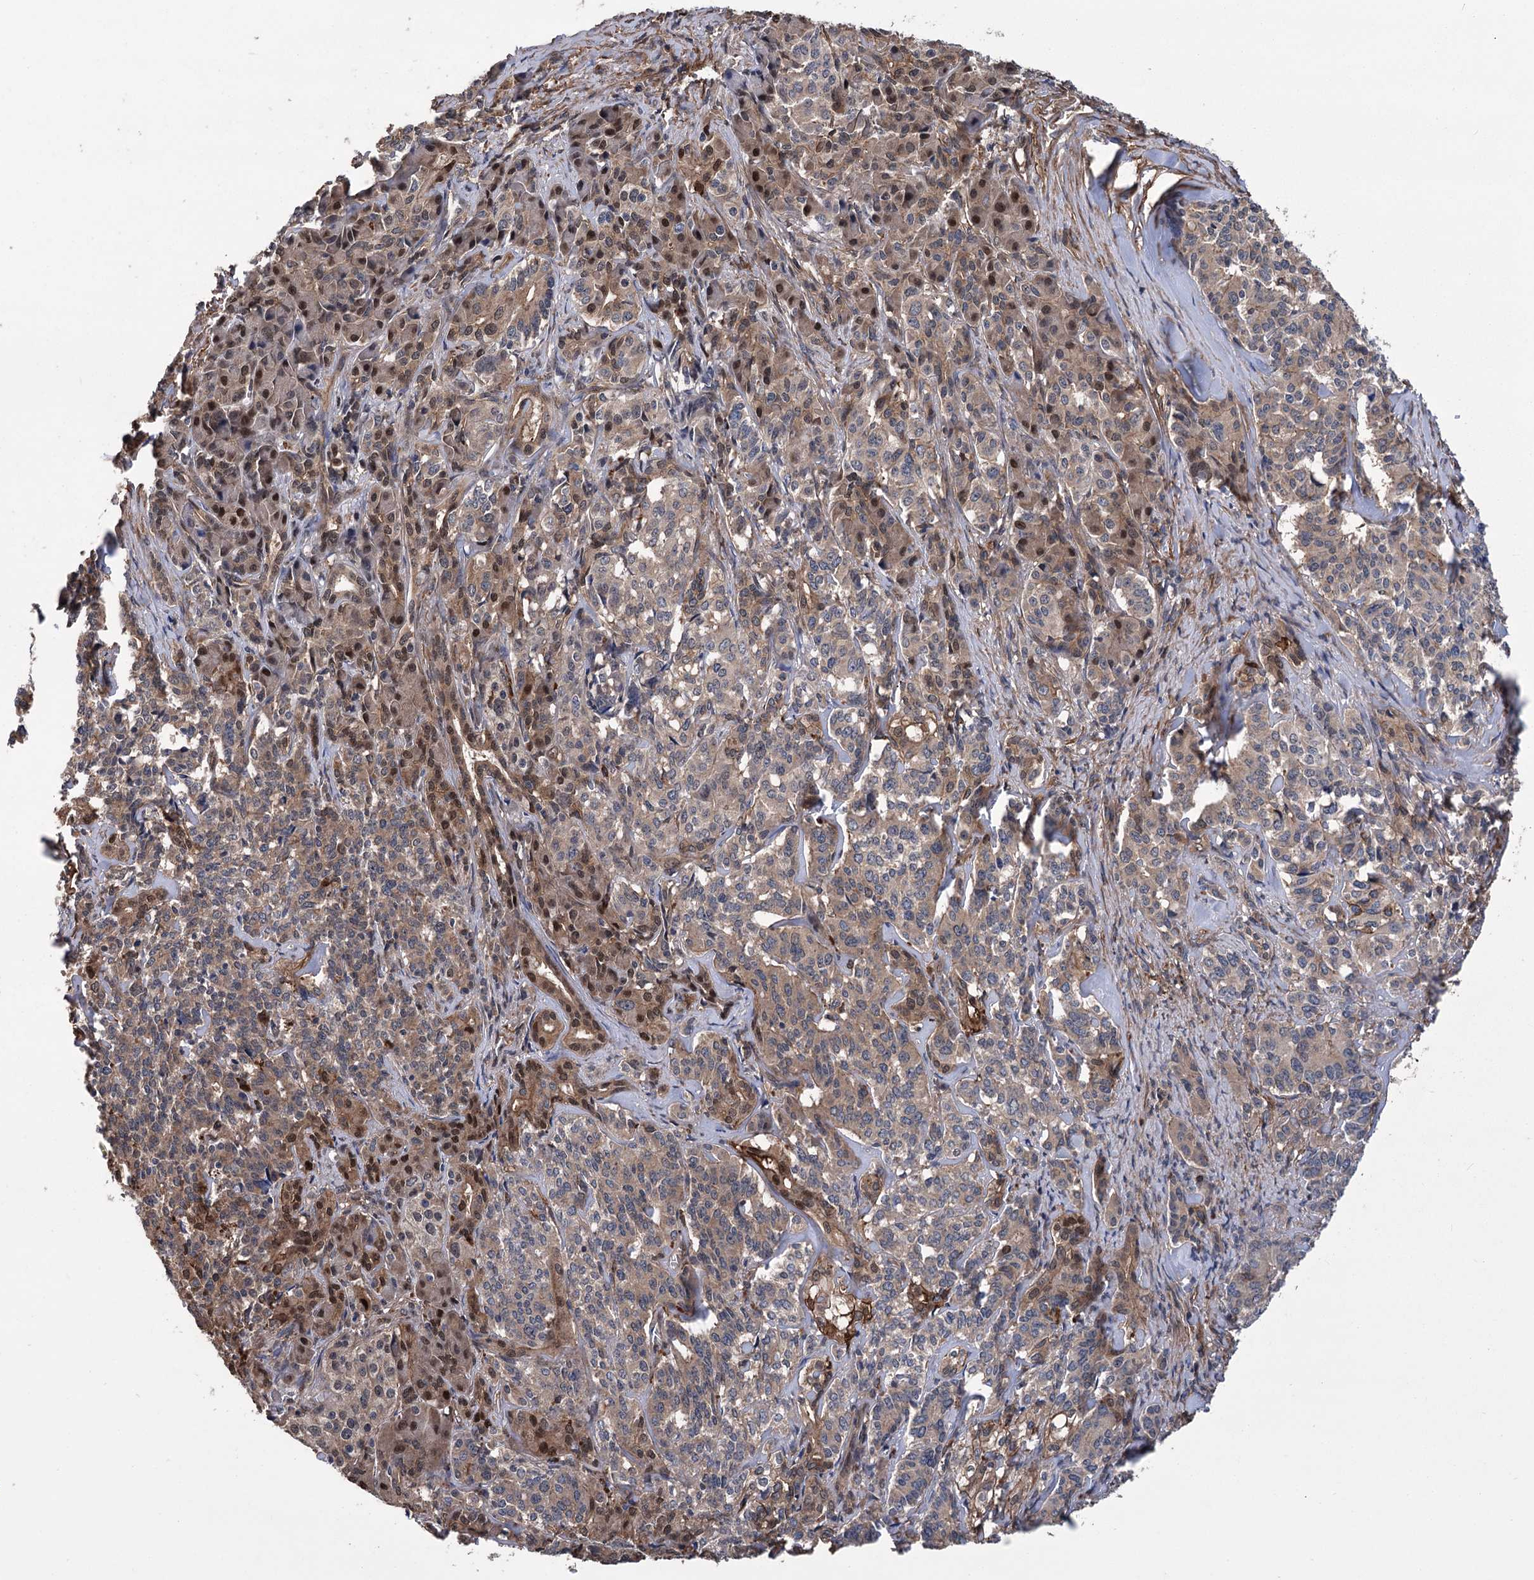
{"staining": {"intensity": "moderate", "quantity": ">75%", "location": "cytoplasmic/membranous,nuclear"}, "tissue": "pancreatic cancer", "cell_type": "Tumor cells", "image_type": "cancer", "snomed": [{"axis": "morphology", "description": "Adenocarcinoma, NOS"}, {"axis": "topography", "description": "Pancreas"}], "caption": "Protein expression by IHC demonstrates moderate cytoplasmic/membranous and nuclear expression in about >75% of tumor cells in pancreatic cancer.", "gene": "DPP3", "patient": {"sex": "female", "age": 74}}